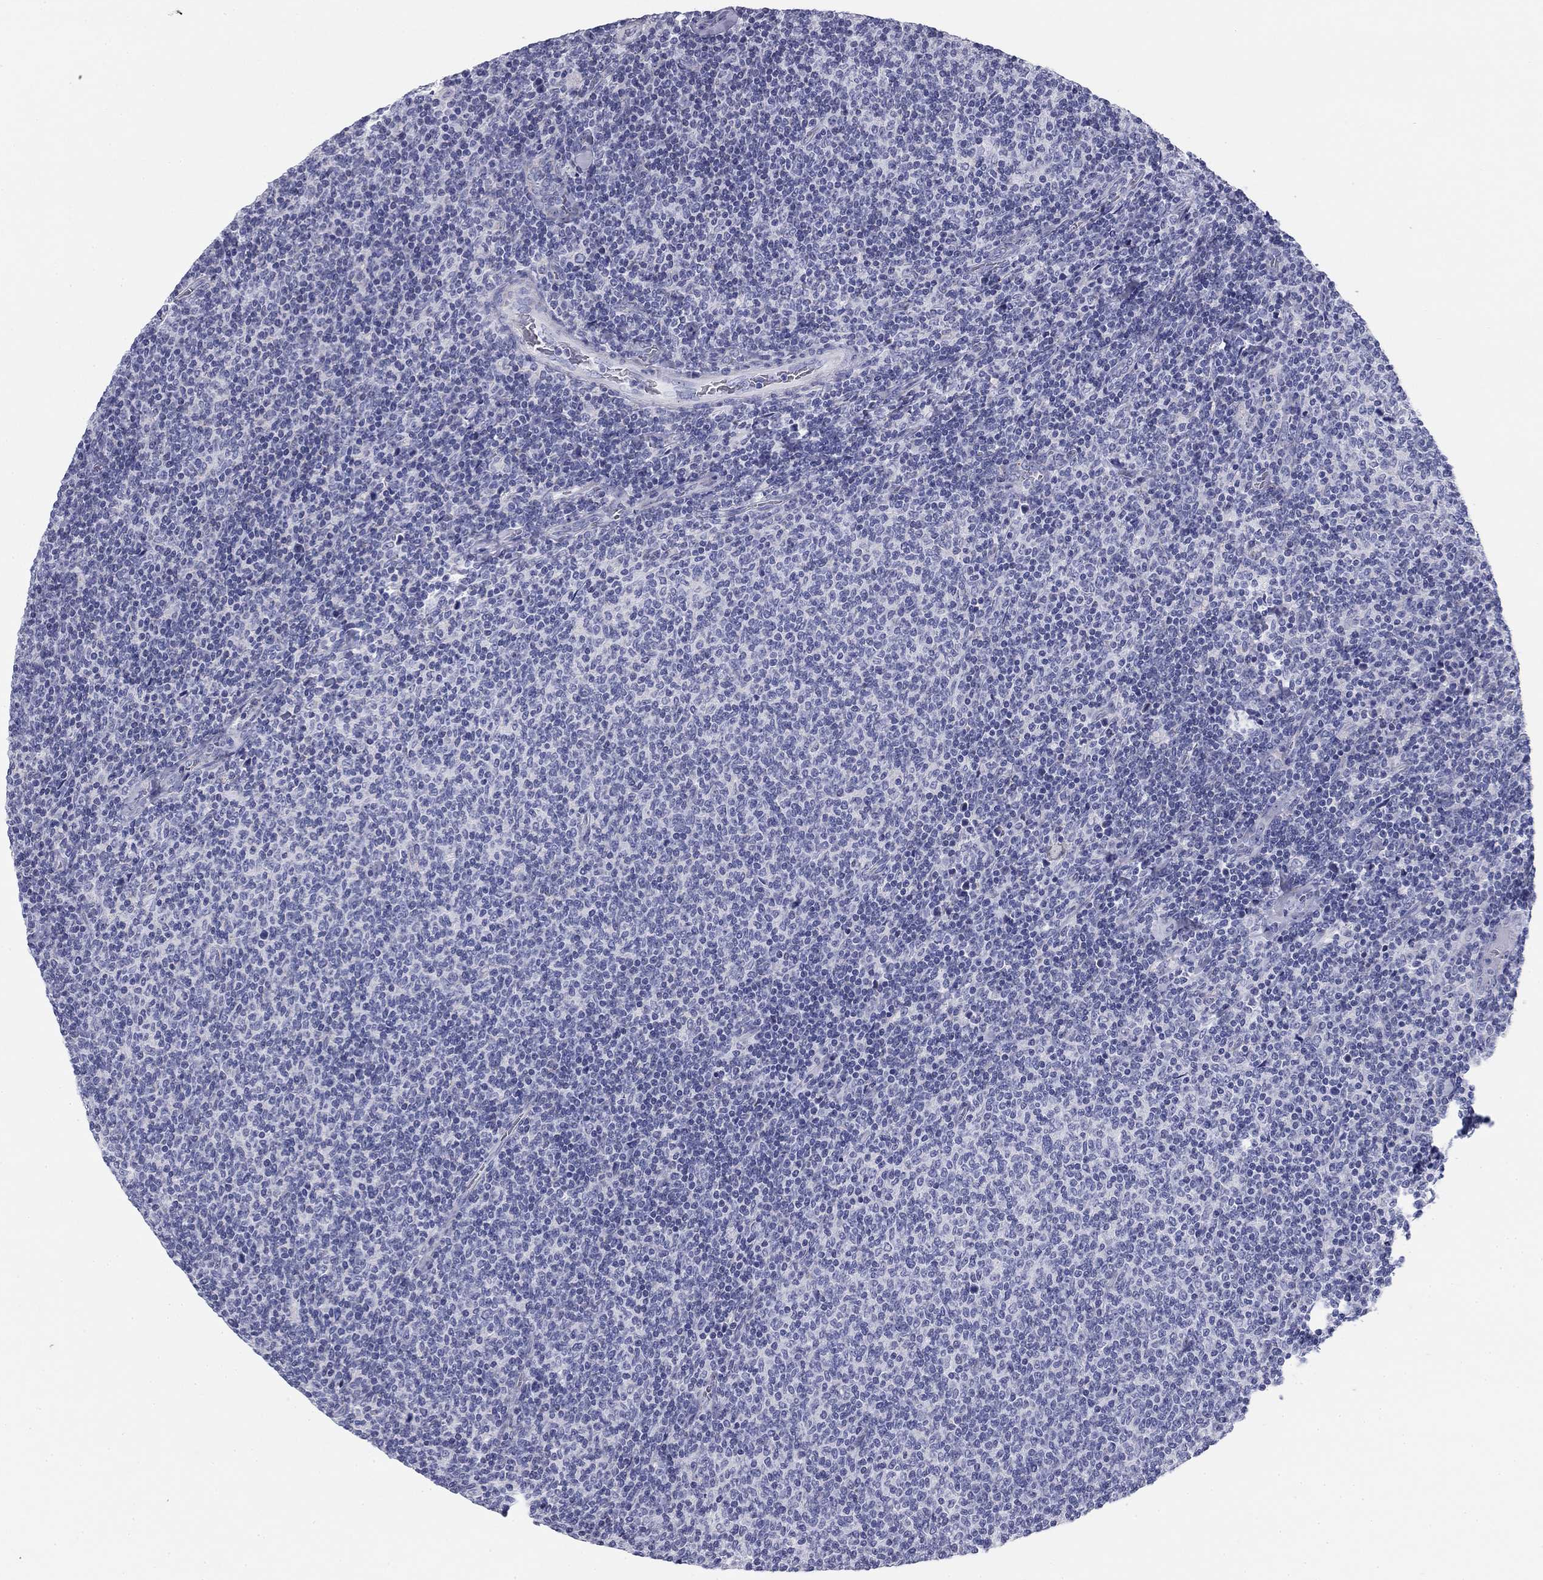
{"staining": {"intensity": "negative", "quantity": "none", "location": "none"}, "tissue": "lymphoma", "cell_type": "Tumor cells", "image_type": "cancer", "snomed": [{"axis": "morphology", "description": "Malignant lymphoma, non-Hodgkin's type, Low grade"}, {"axis": "topography", "description": "Lymph node"}], "caption": "A histopathology image of low-grade malignant lymphoma, non-Hodgkin's type stained for a protein exhibits no brown staining in tumor cells. The staining is performed using DAB (3,3'-diaminobenzidine) brown chromogen with nuclei counter-stained in using hematoxylin.", "gene": "ZP2", "patient": {"sex": "male", "age": 52}}